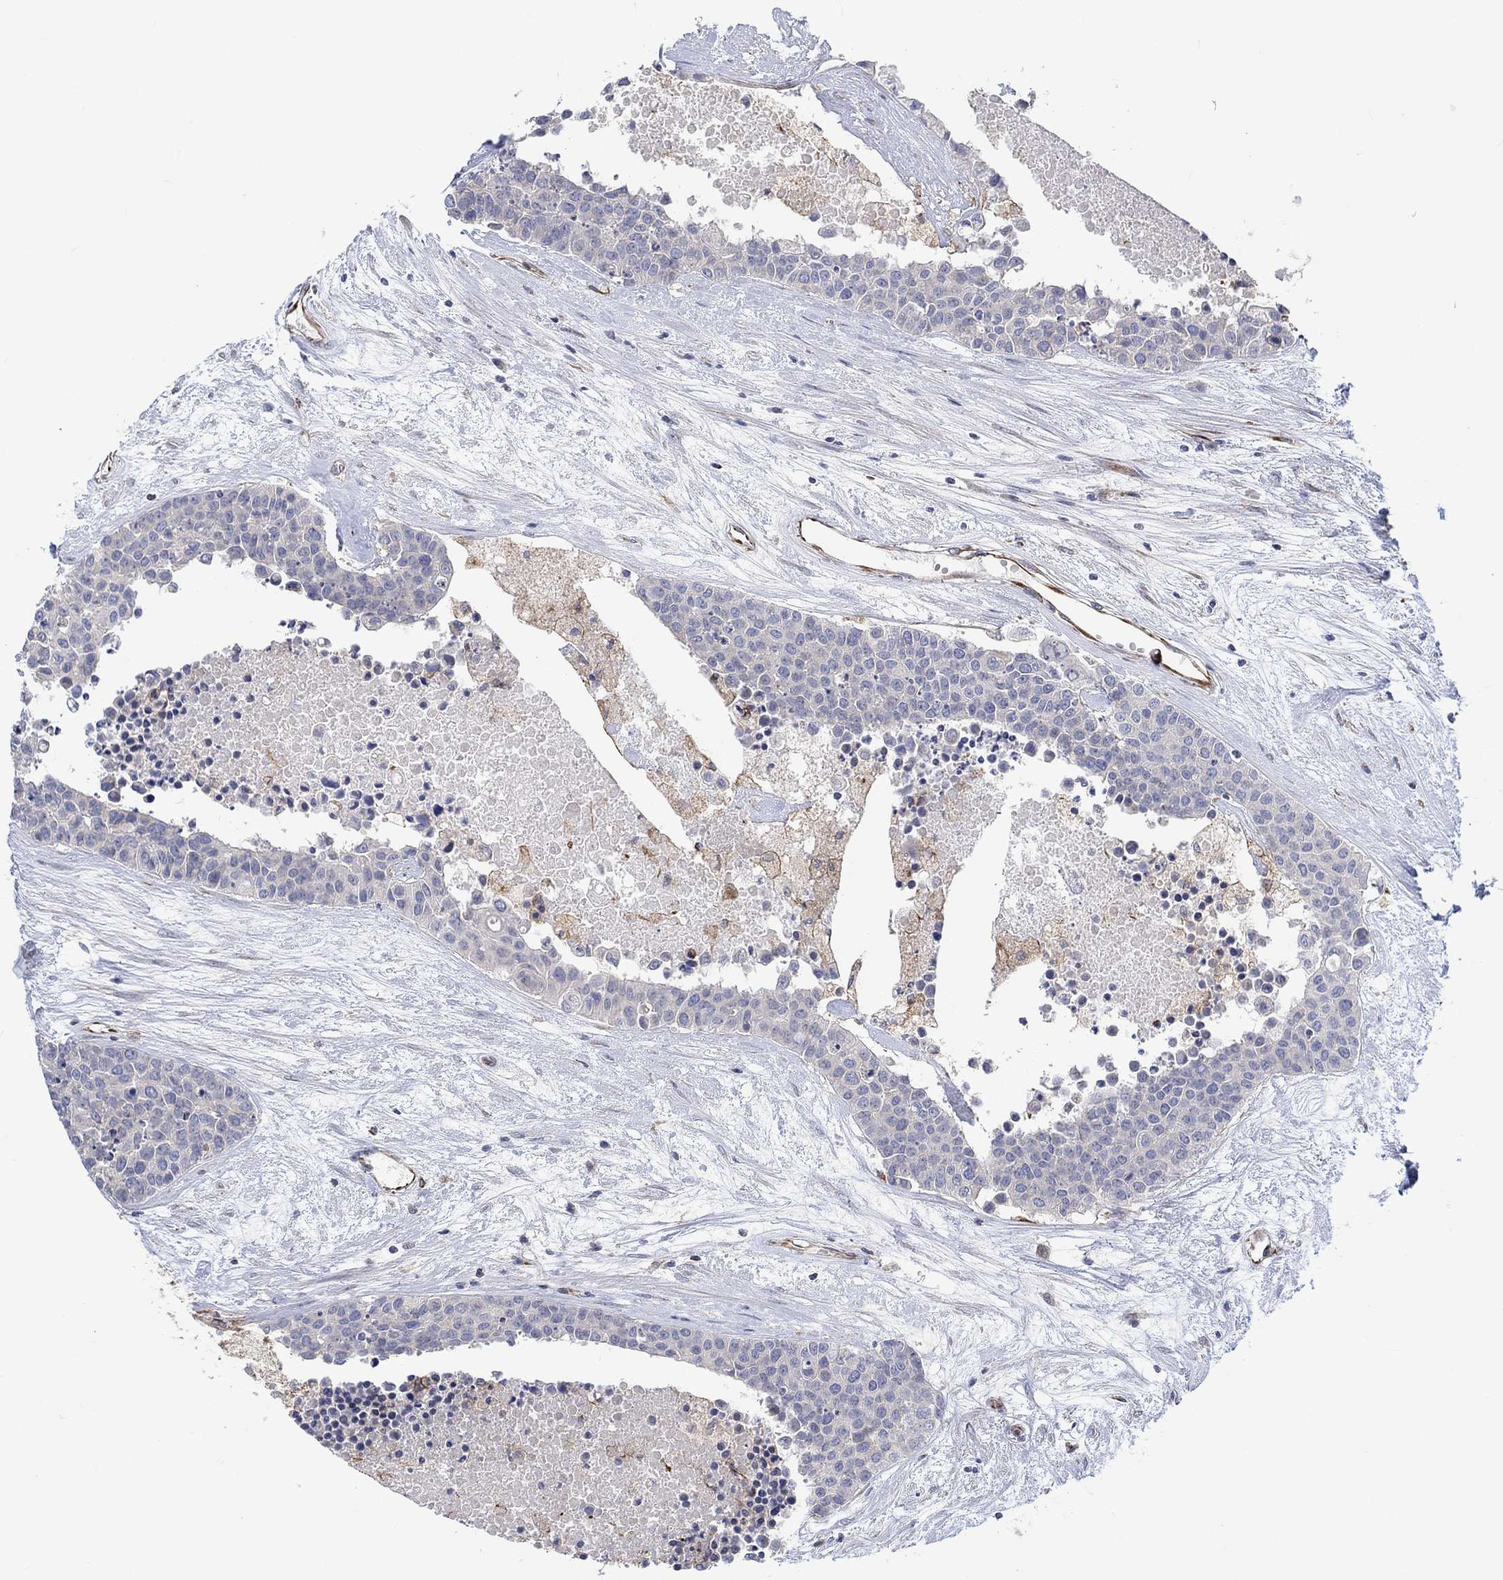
{"staining": {"intensity": "negative", "quantity": "none", "location": "none"}, "tissue": "carcinoid", "cell_type": "Tumor cells", "image_type": "cancer", "snomed": [{"axis": "morphology", "description": "Carcinoid, malignant, NOS"}, {"axis": "topography", "description": "Colon"}], "caption": "Carcinoid was stained to show a protein in brown. There is no significant staining in tumor cells.", "gene": "CAMK1D", "patient": {"sex": "male", "age": 81}}